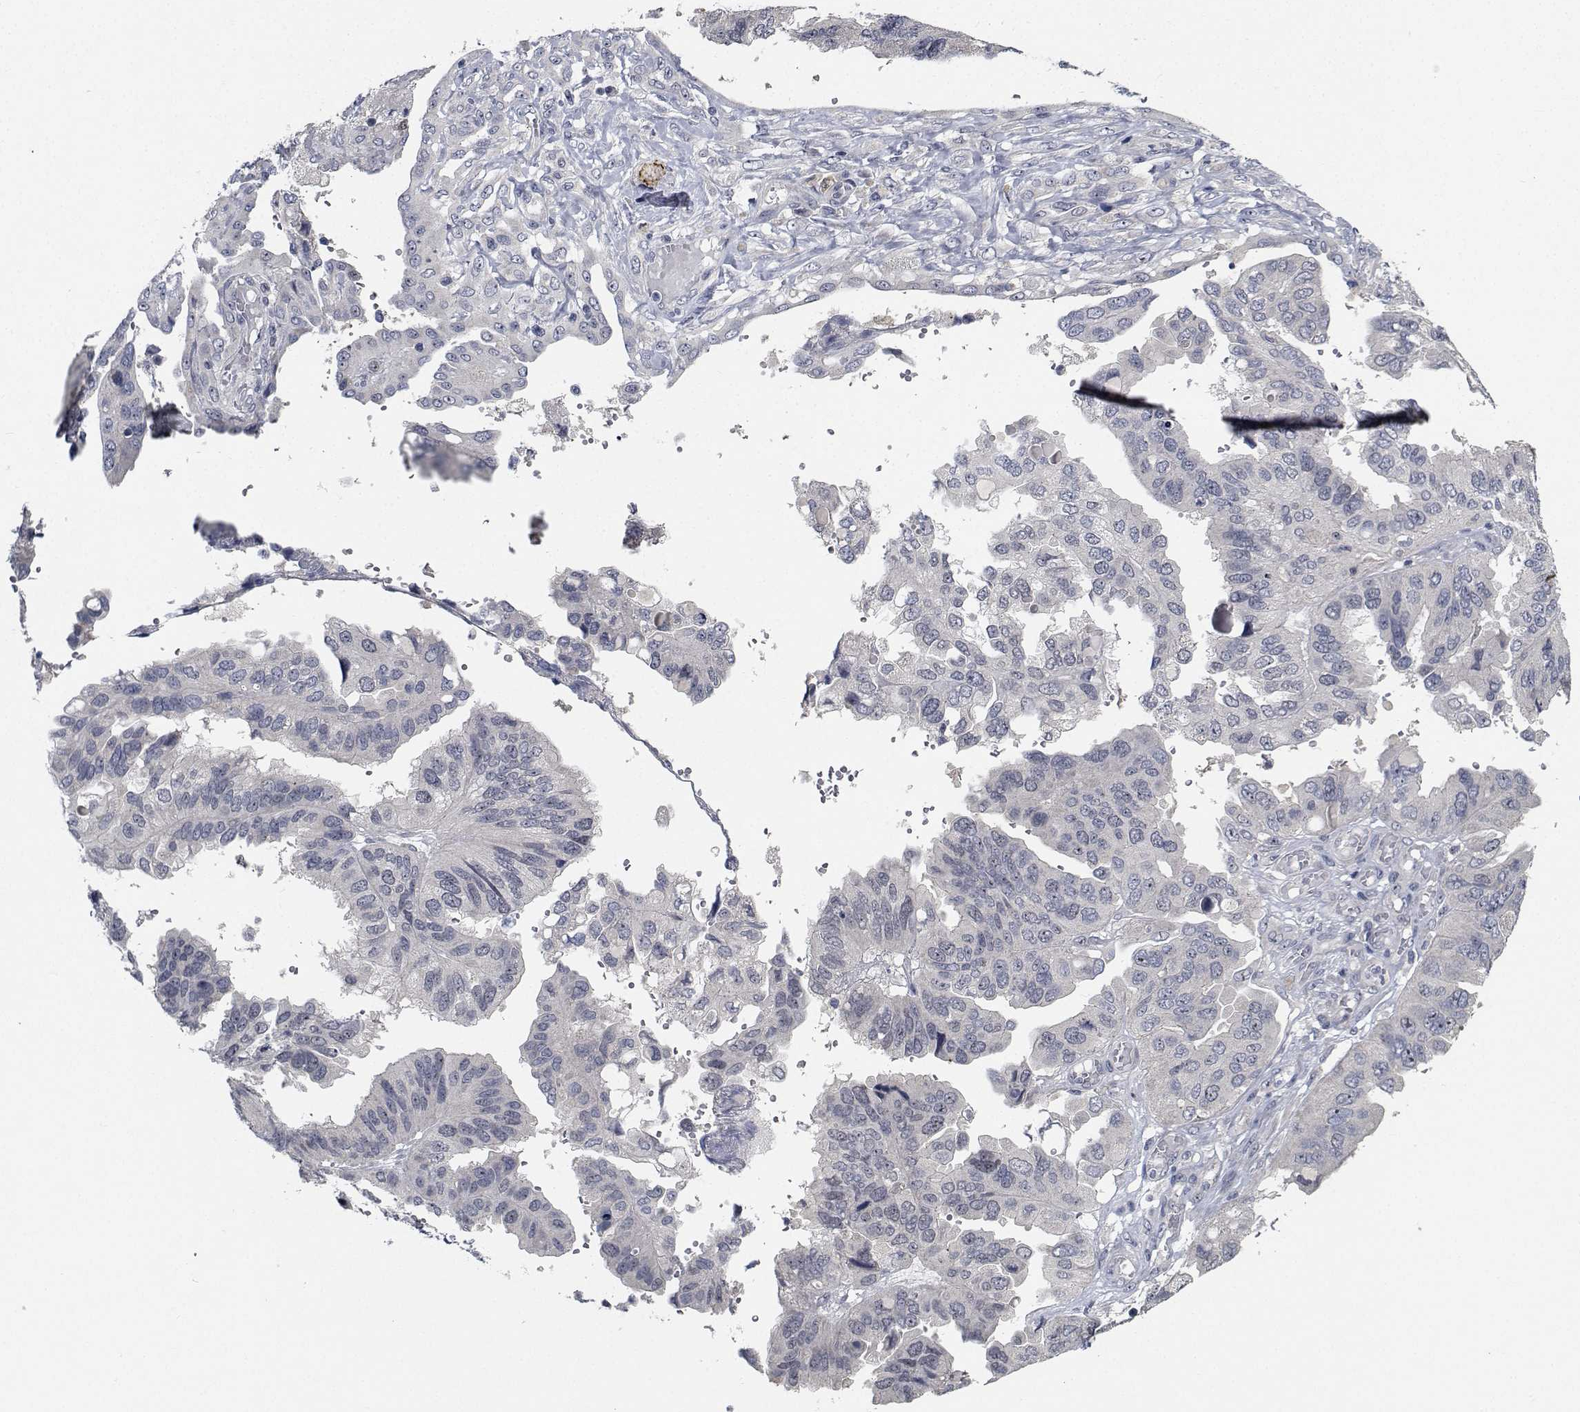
{"staining": {"intensity": "negative", "quantity": "none", "location": "none"}, "tissue": "ovarian cancer", "cell_type": "Tumor cells", "image_type": "cancer", "snomed": [{"axis": "morphology", "description": "Cystadenocarcinoma, serous, NOS"}, {"axis": "topography", "description": "Ovary"}], "caption": "Tumor cells show no significant staining in ovarian serous cystadenocarcinoma.", "gene": "NVL", "patient": {"sex": "female", "age": 79}}